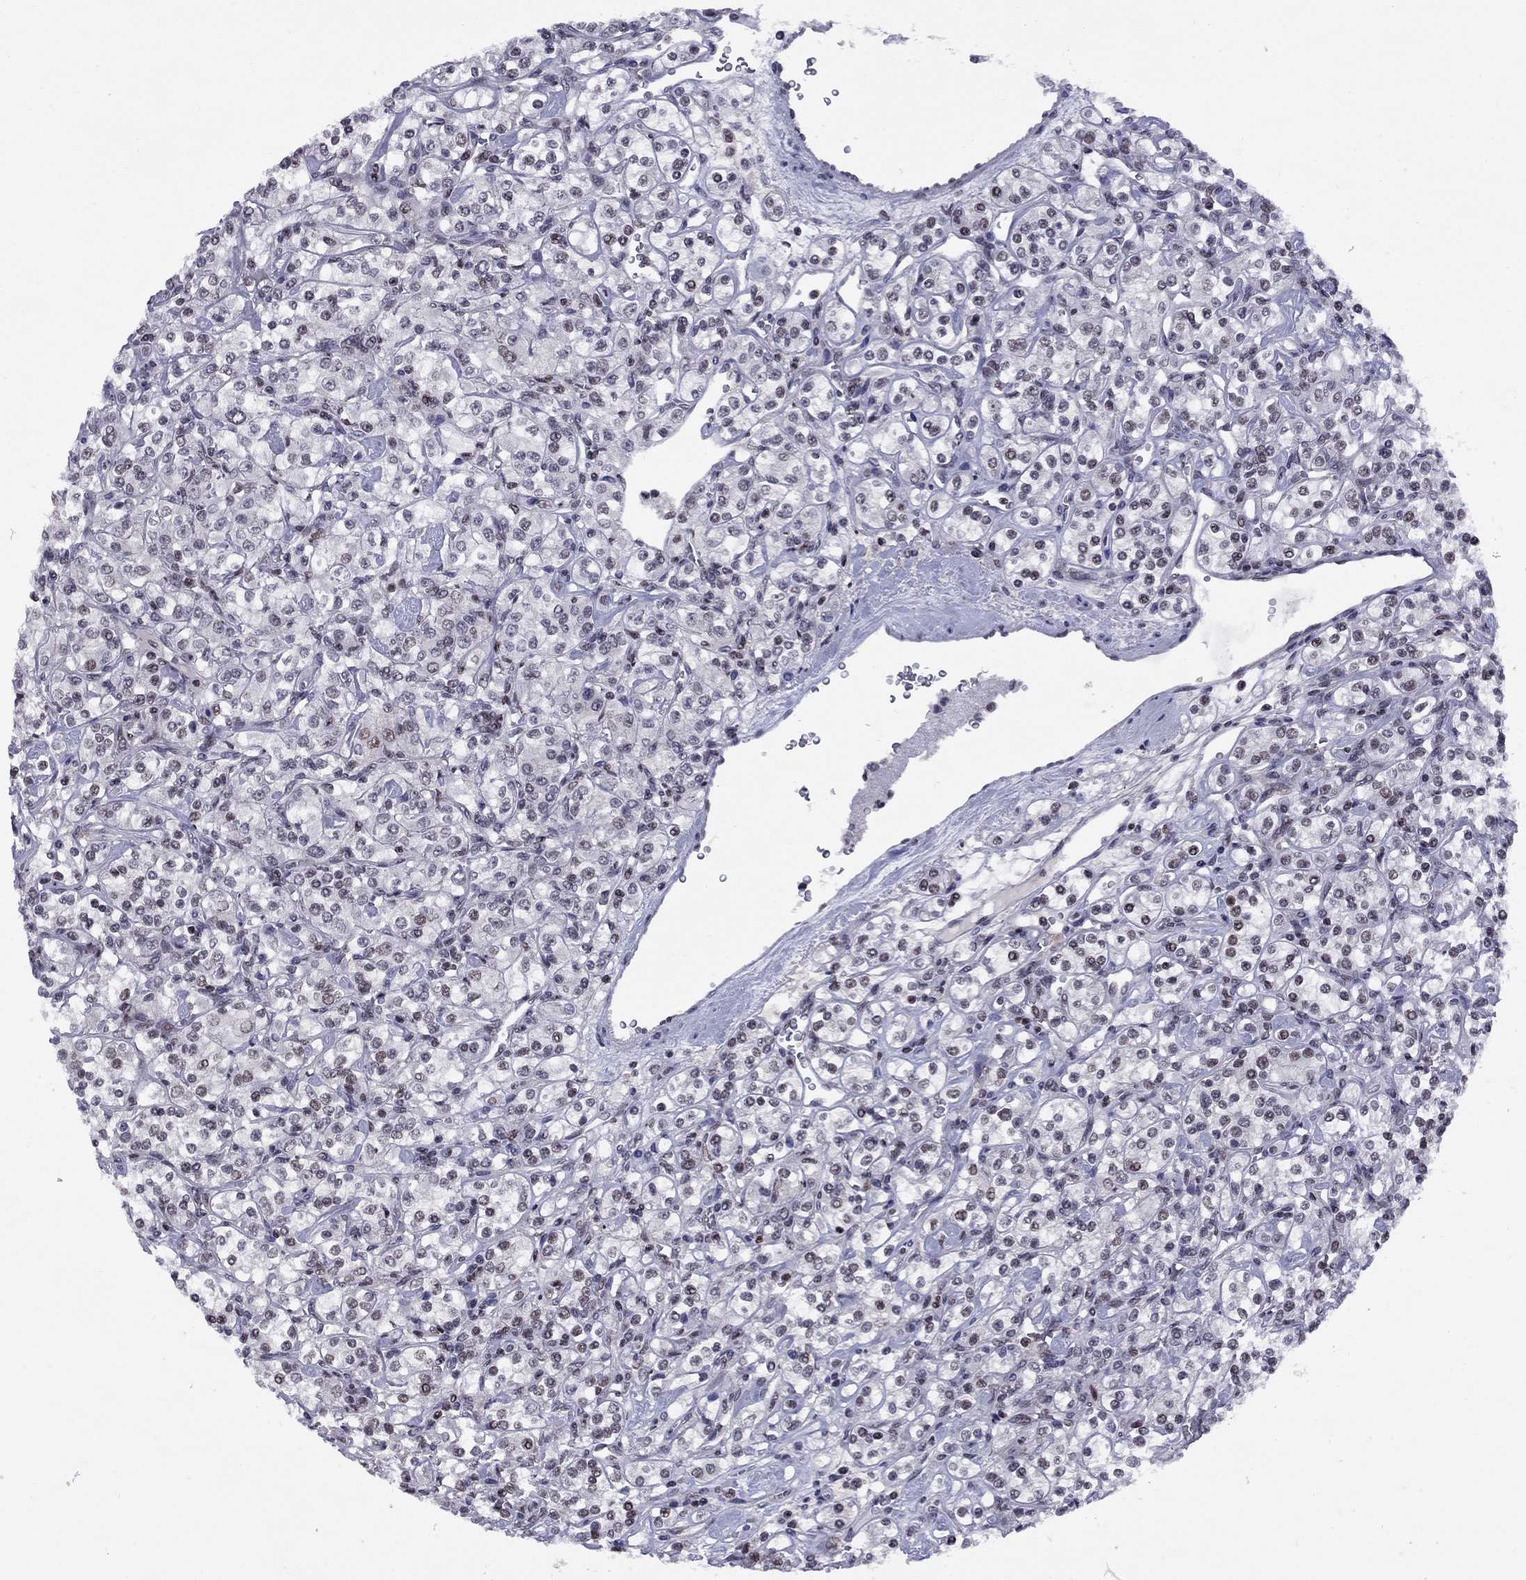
{"staining": {"intensity": "weak", "quantity": "<25%", "location": "nuclear"}, "tissue": "renal cancer", "cell_type": "Tumor cells", "image_type": "cancer", "snomed": [{"axis": "morphology", "description": "Adenocarcinoma, NOS"}, {"axis": "topography", "description": "Kidney"}], "caption": "The micrograph demonstrates no staining of tumor cells in renal adenocarcinoma.", "gene": "TAF9", "patient": {"sex": "male", "age": 77}}